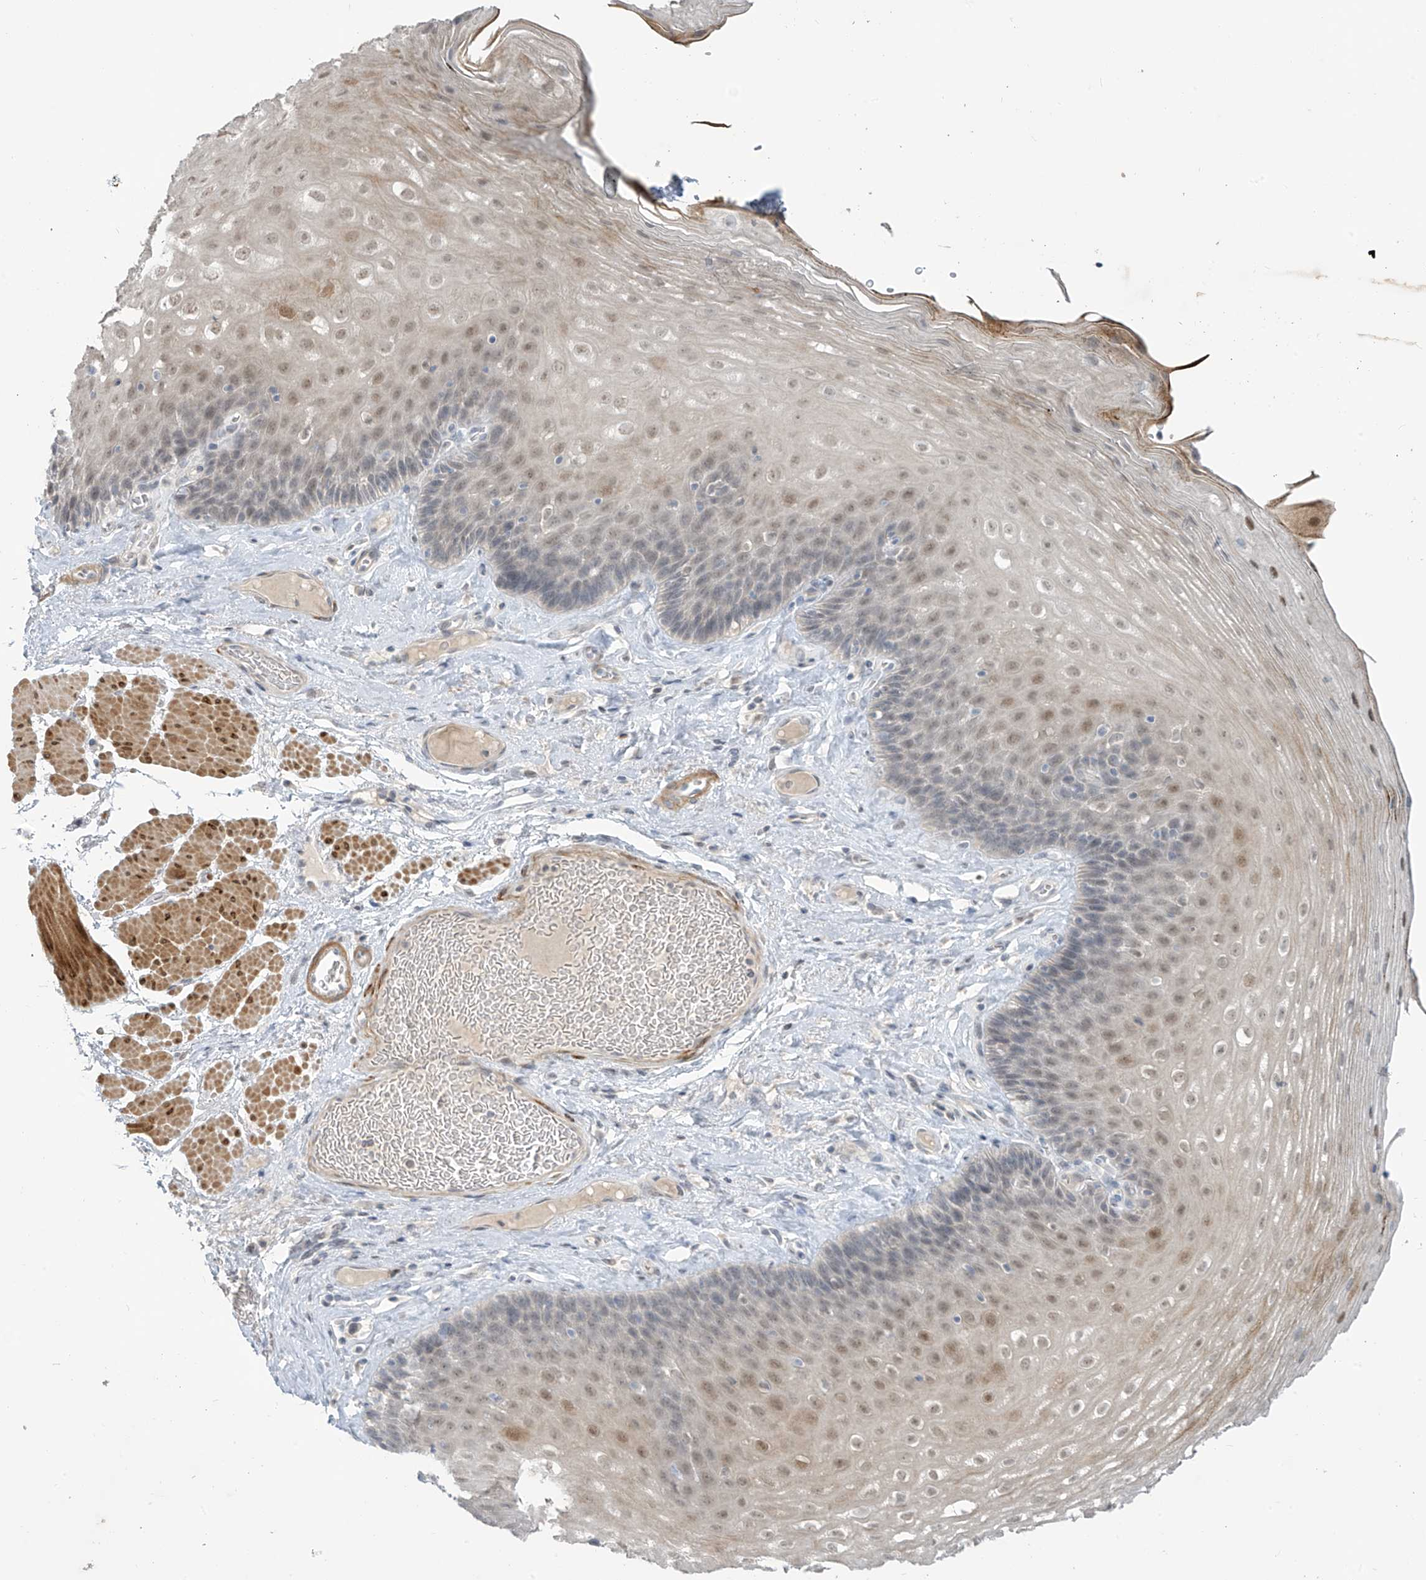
{"staining": {"intensity": "moderate", "quantity": ">75%", "location": "nuclear"}, "tissue": "esophagus", "cell_type": "Squamous epithelial cells", "image_type": "normal", "snomed": [{"axis": "morphology", "description": "Normal tissue, NOS"}, {"axis": "topography", "description": "Esophagus"}], "caption": "Protein expression analysis of normal esophagus reveals moderate nuclear staining in about >75% of squamous epithelial cells. Immunohistochemistry stains the protein in brown and the nuclei are stained blue.", "gene": "METAP1D", "patient": {"sex": "female", "age": 66}}